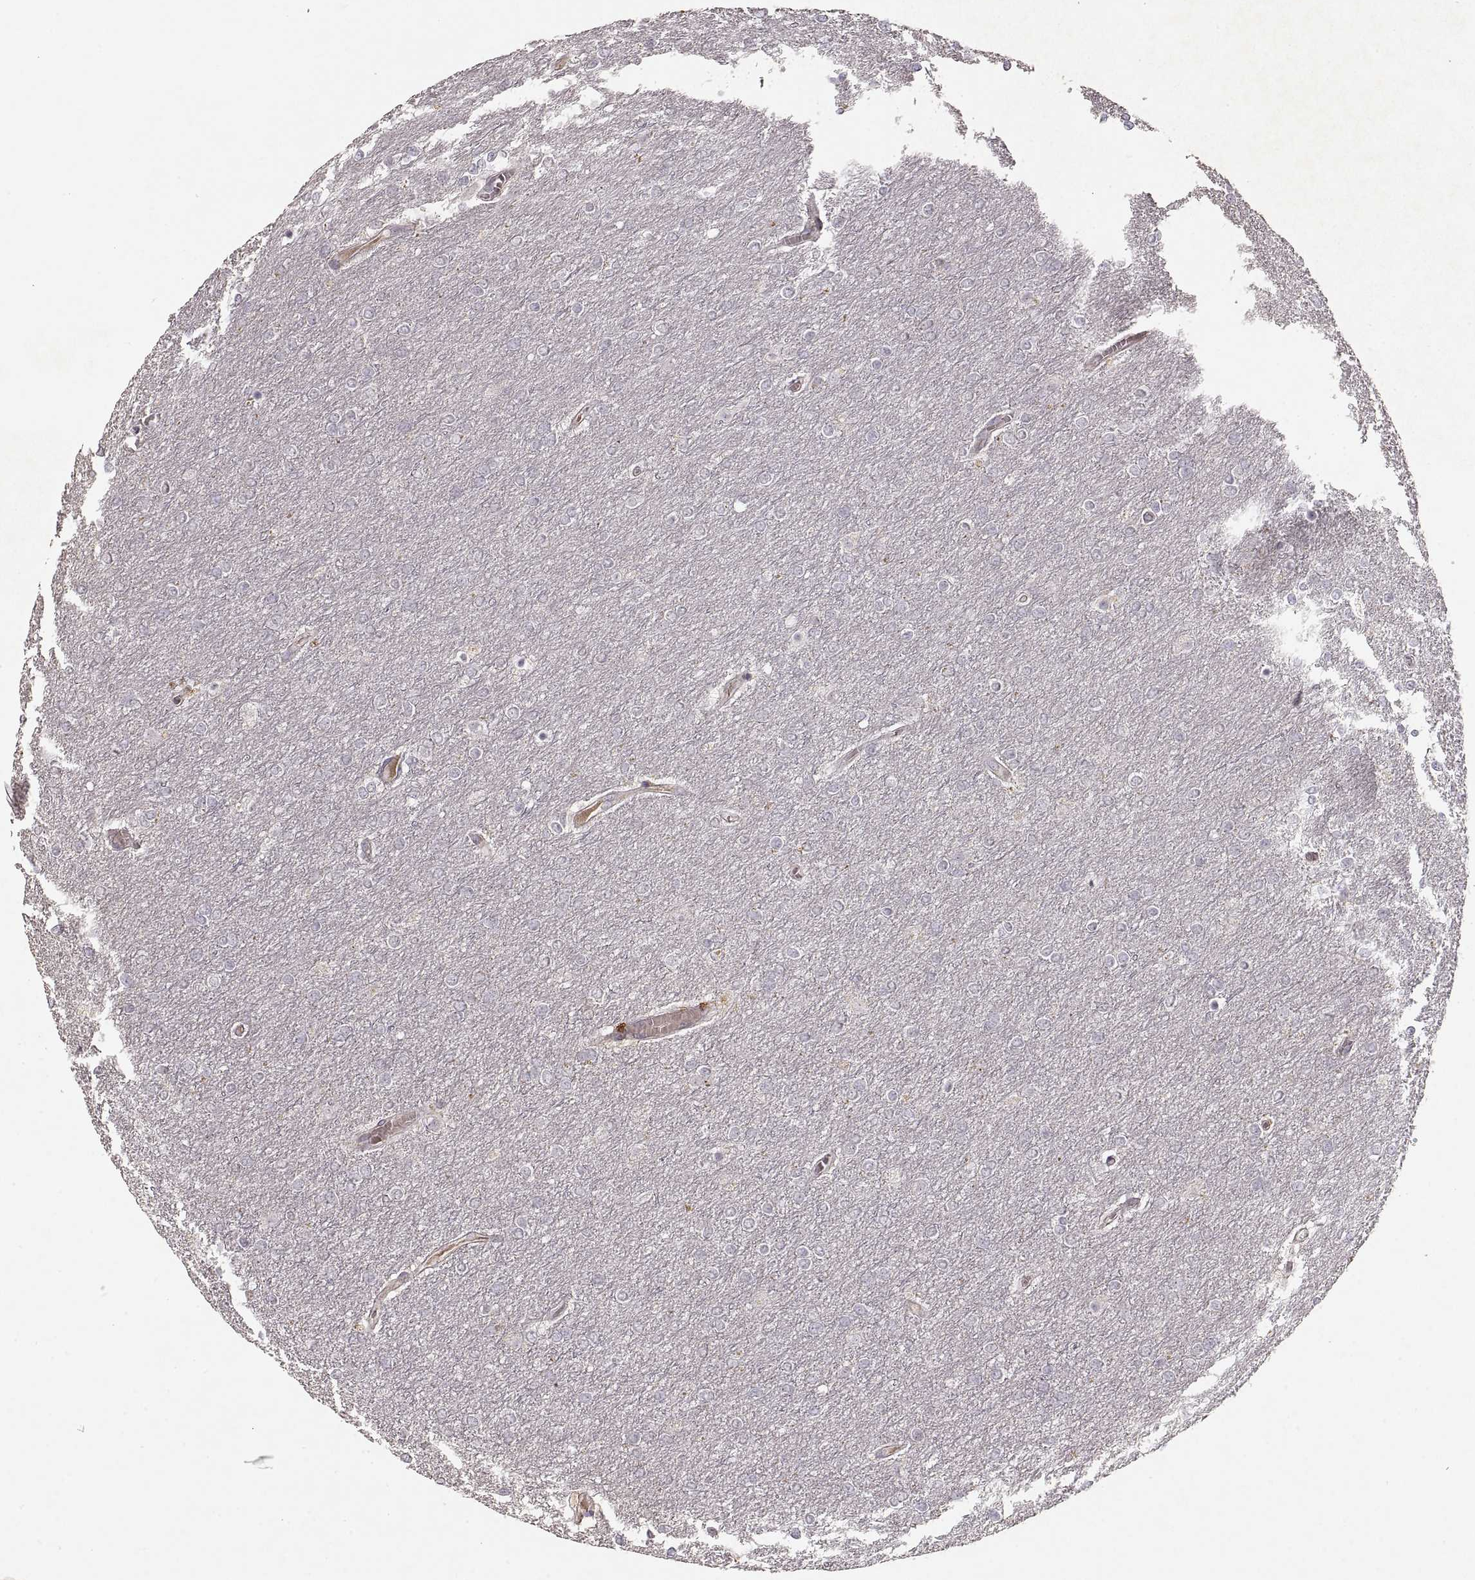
{"staining": {"intensity": "negative", "quantity": "none", "location": "none"}, "tissue": "glioma", "cell_type": "Tumor cells", "image_type": "cancer", "snomed": [{"axis": "morphology", "description": "Glioma, malignant, High grade"}, {"axis": "topography", "description": "Brain"}], "caption": "DAB immunohistochemical staining of glioma exhibits no significant positivity in tumor cells. The staining was performed using DAB to visualize the protein expression in brown, while the nuclei were stained in blue with hematoxylin (Magnification: 20x).", "gene": "LAMC2", "patient": {"sex": "female", "age": 61}}